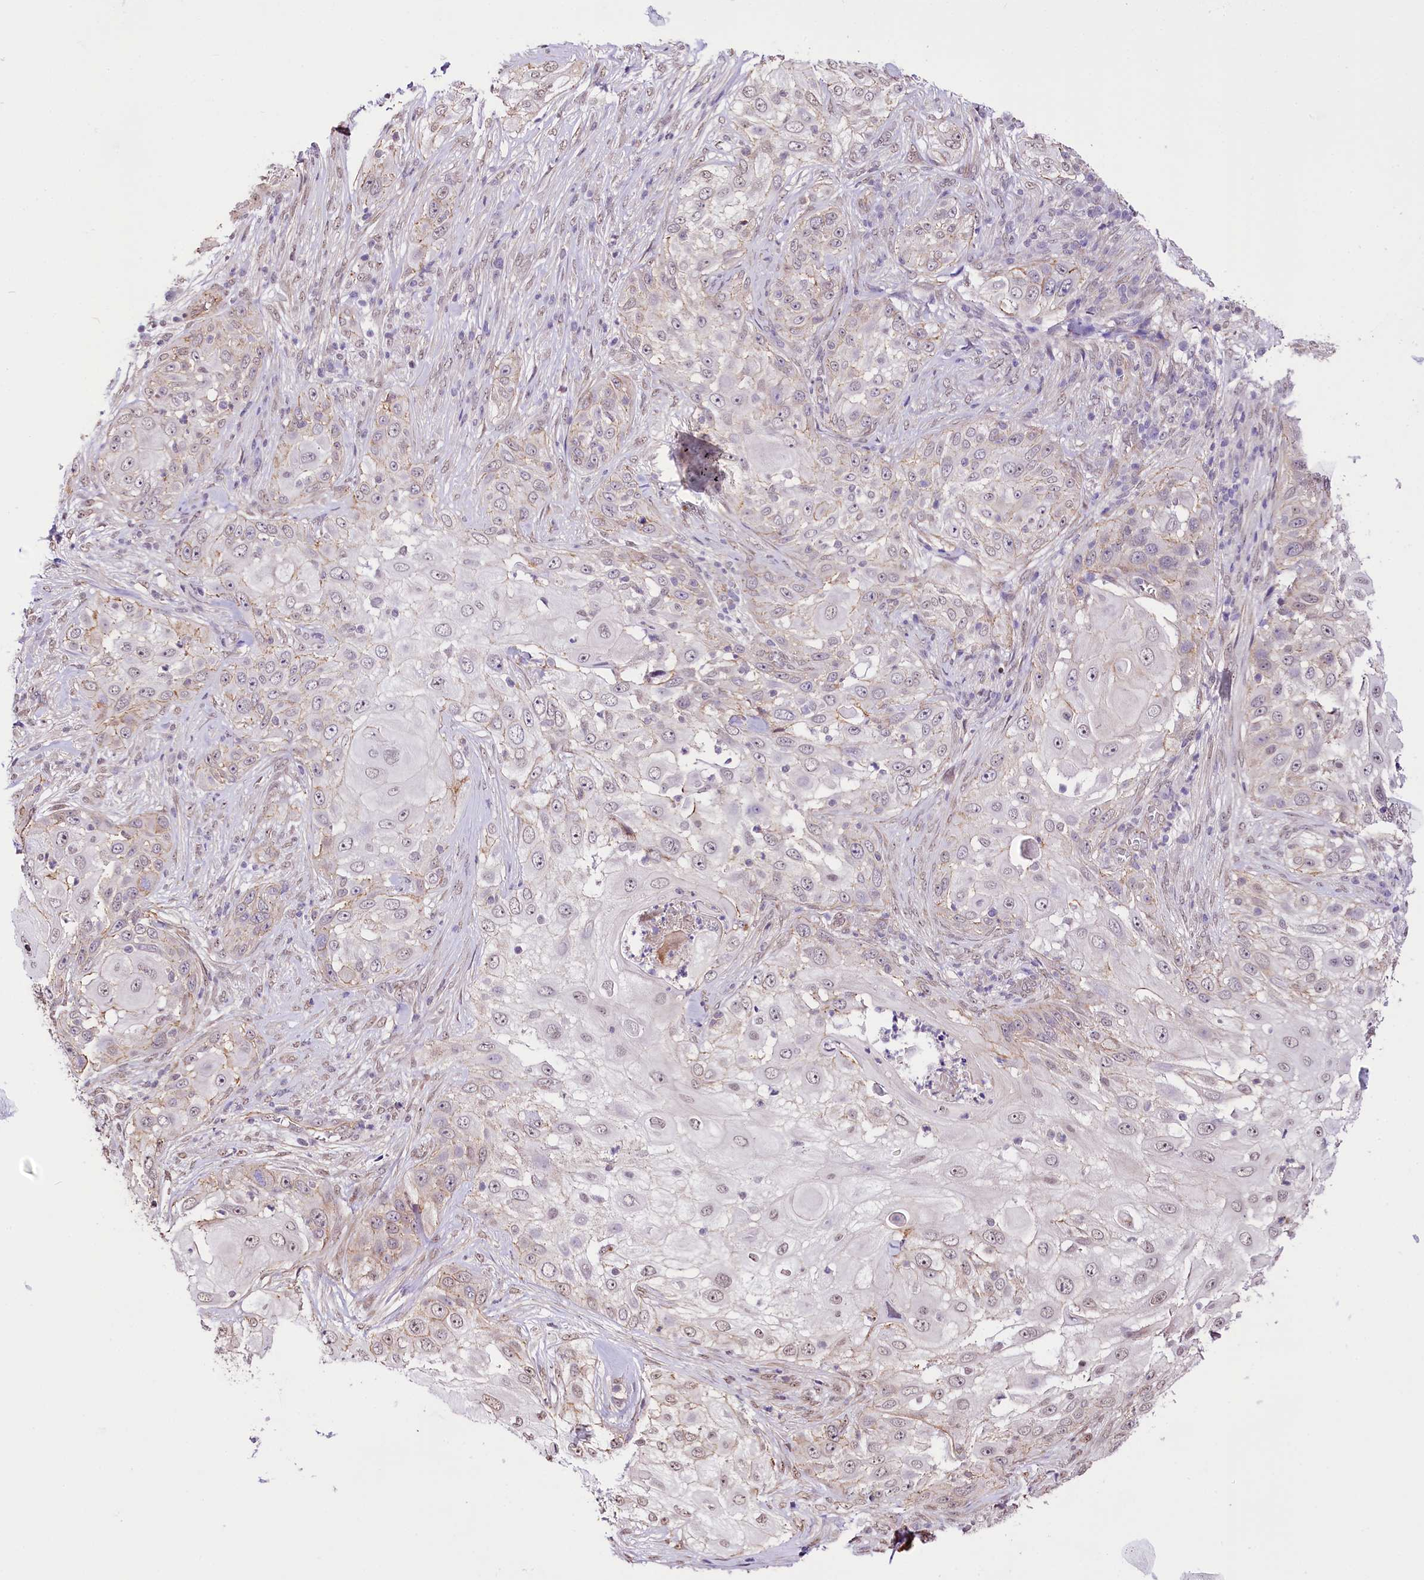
{"staining": {"intensity": "negative", "quantity": "none", "location": "none"}, "tissue": "skin cancer", "cell_type": "Tumor cells", "image_type": "cancer", "snomed": [{"axis": "morphology", "description": "Squamous cell carcinoma, NOS"}, {"axis": "topography", "description": "Skin"}], "caption": "Immunohistochemical staining of human skin cancer (squamous cell carcinoma) displays no significant staining in tumor cells.", "gene": "ST7", "patient": {"sex": "female", "age": 44}}